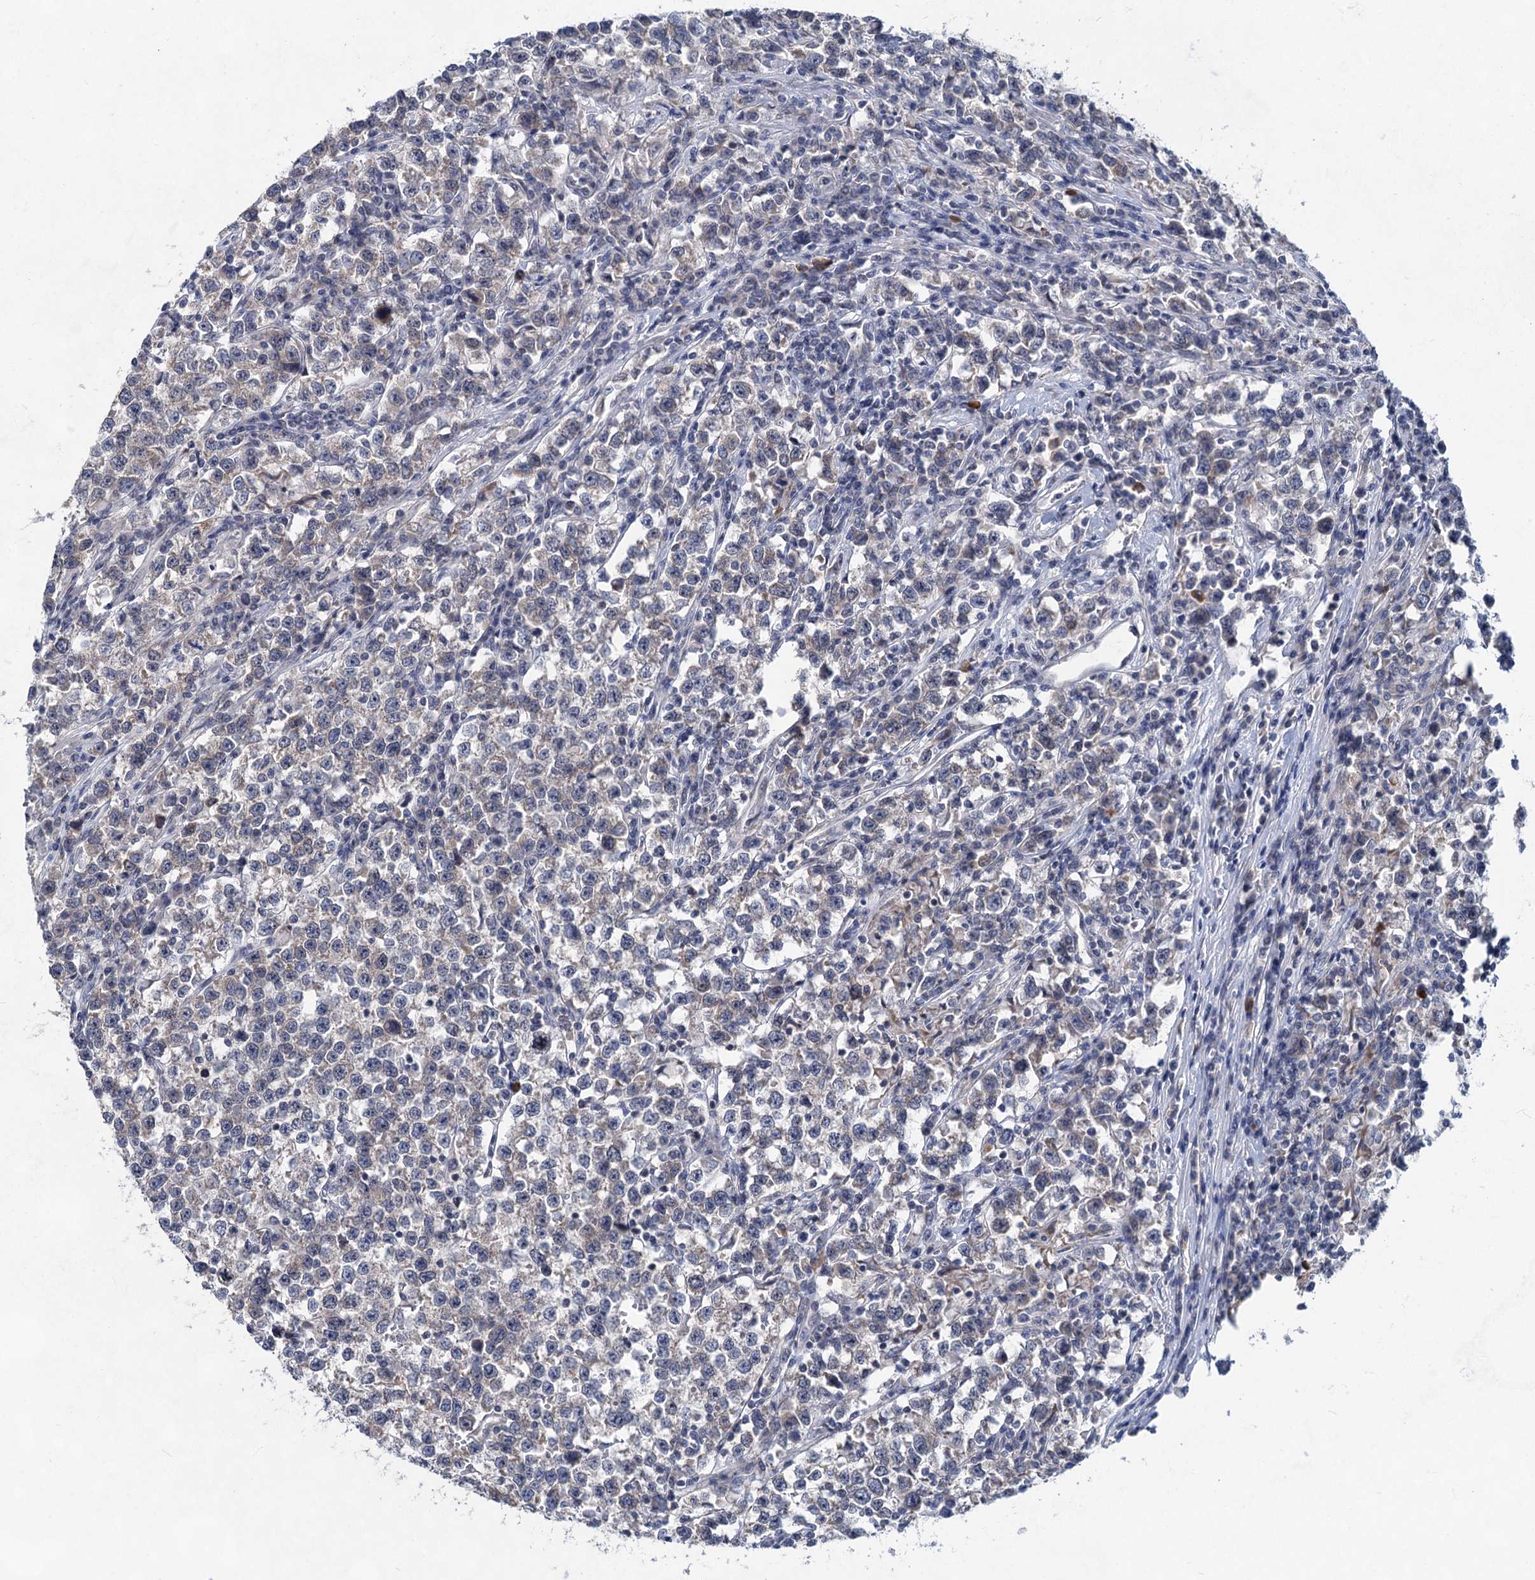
{"staining": {"intensity": "negative", "quantity": "none", "location": "none"}, "tissue": "testis cancer", "cell_type": "Tumor cells", "image_type": "cancer", "snomed": [{"axis": "morphology", "description": "Normal tissue, NOS"}, {"axis": "morphology", "description": "Seminoma, NOS"}, {"axis": "topography", "description": "Testis"}], "caption": "Histopathology image shows no protein staining in tumor cells of testis seminoma tissue.", "gene": "TTC17", "patient": {"sex": "male", "age": 43}}